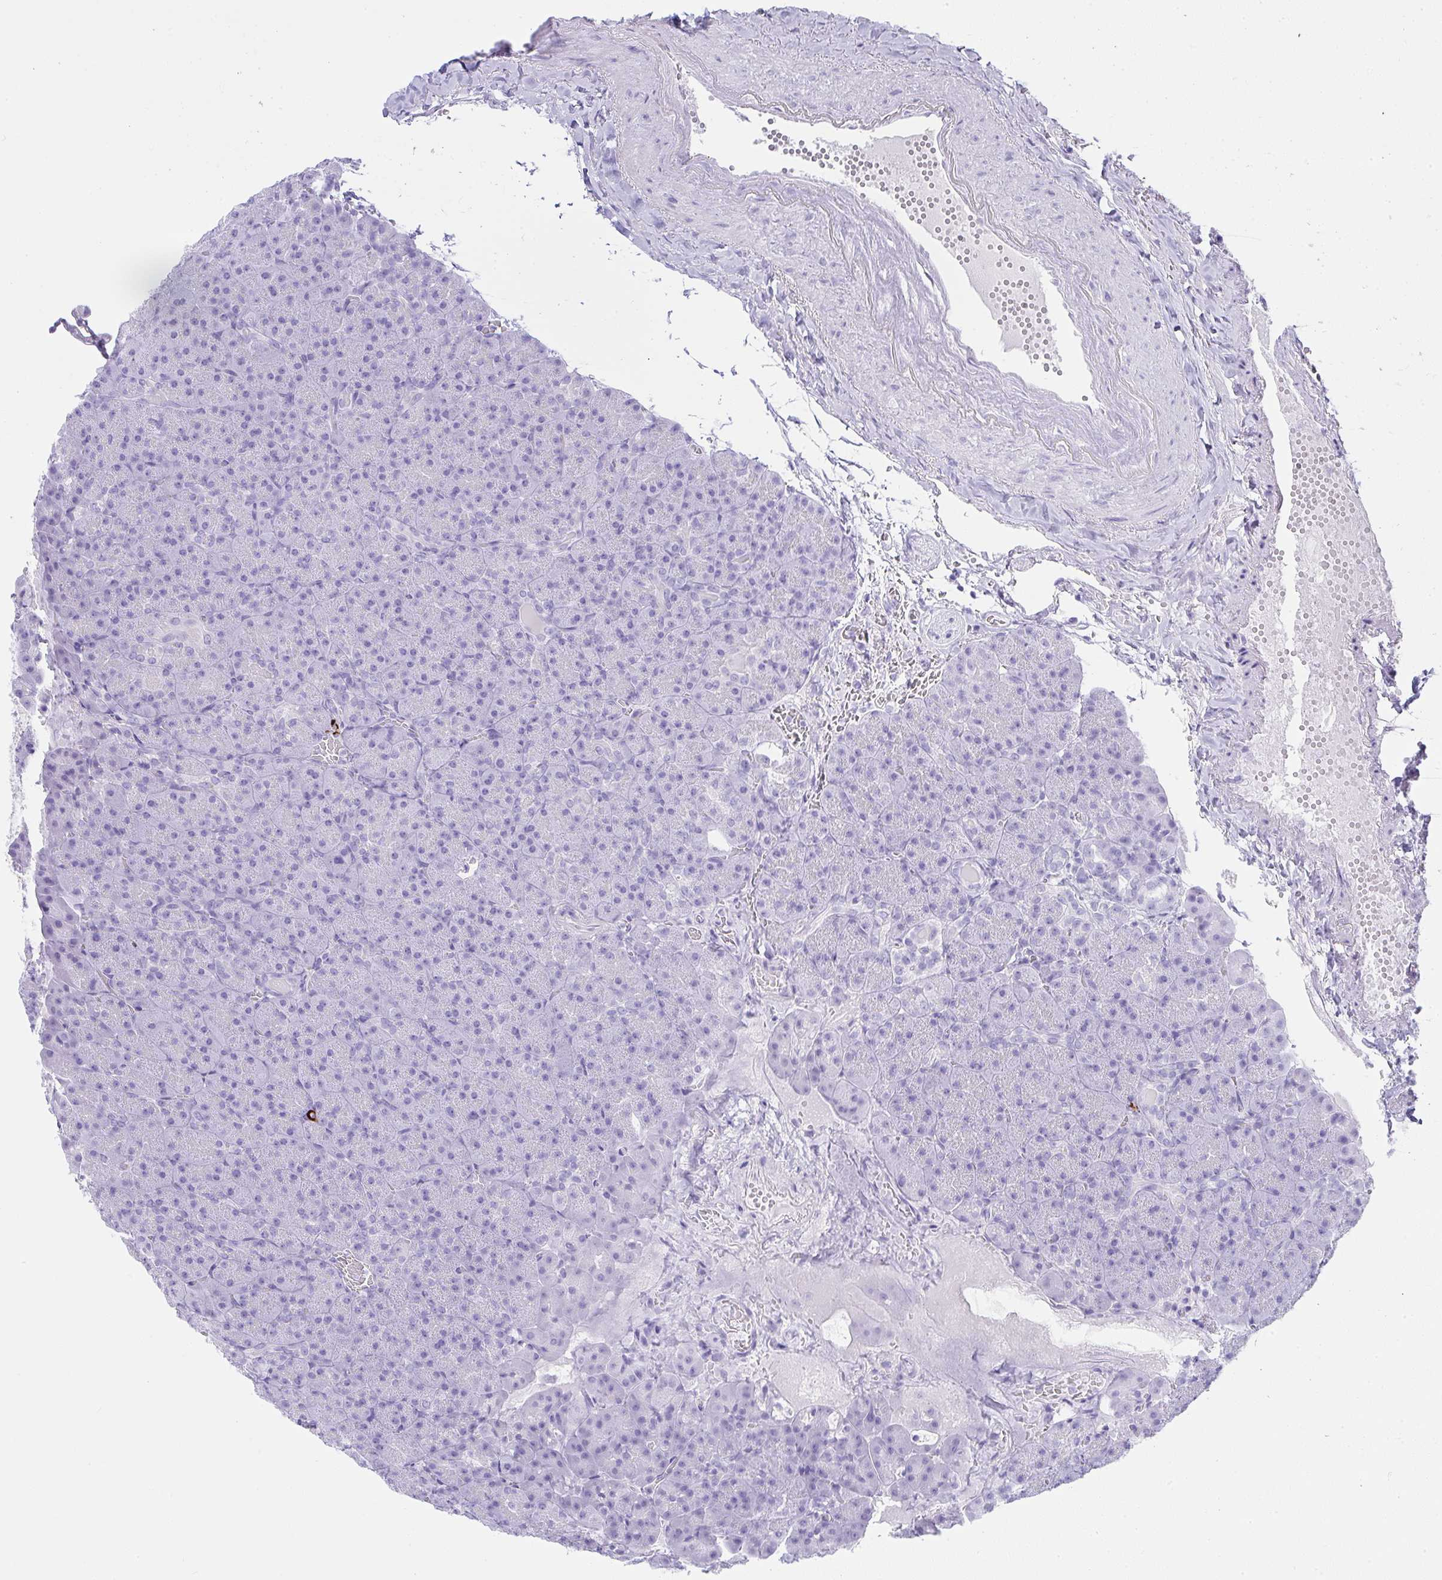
{"staining": {"intensity": "negative", "quantity": "none", "location": "none"}, "tissue": "pancreas", "cell_type": "Exocrine glandular cells", "image_type": "normal", "snomed": [{"axis": "morphology", "description": "Normal tissue, NOS"}, {"axis": "topography", "description": "Pancreas"}], "caption": "This is a micrograph of IHC staining of normal pancreas, which shows no staining in exocrine glandular cells.", "gene": "CDADC1", "patient": {"sex": "female", "age": 74}}